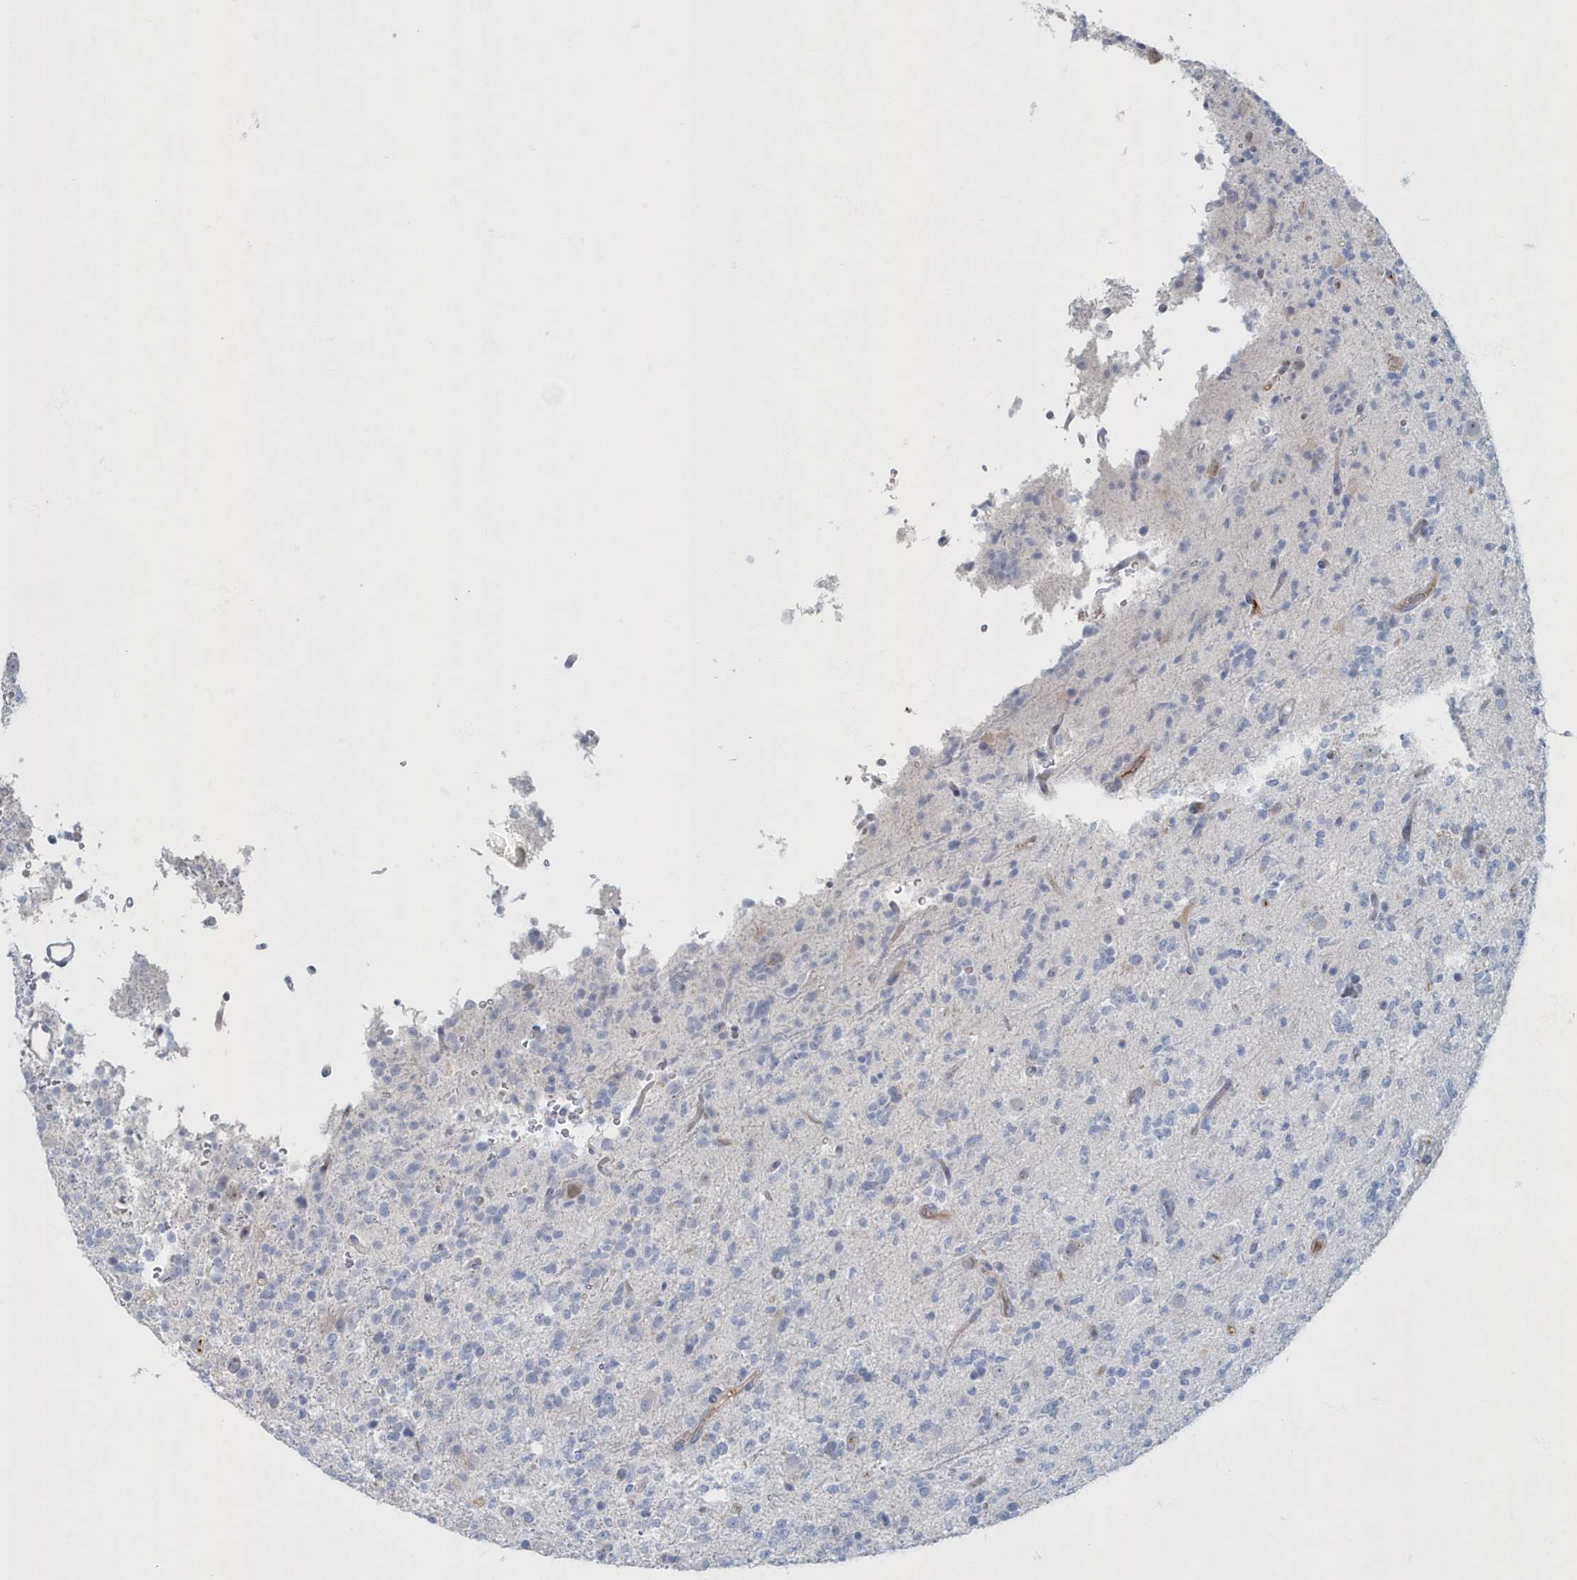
{"staining": {"intensity": "negative", "quantity": "none", "location": "none"}, "tissue": "glioma", "cell_type": "Tumor cells", "image_type": "cancer", "snomed": [{"axis": "morphology", "description": "Glioma, malignant, High grade"}, {"axis": "topography", "description": "Brain"}], "caption": "Tumor cells are negative for brown protein staining in malignant high-grade glioma. Brightfield microscopy of immunohistochemistry (IHC) stained with DAB (3,3'-diaminobenzidine) (brown) and hematoxylin (blue), captured at high magnification.", "gene": "MYOT", "patient": {"sex": "female", "age": 62}}